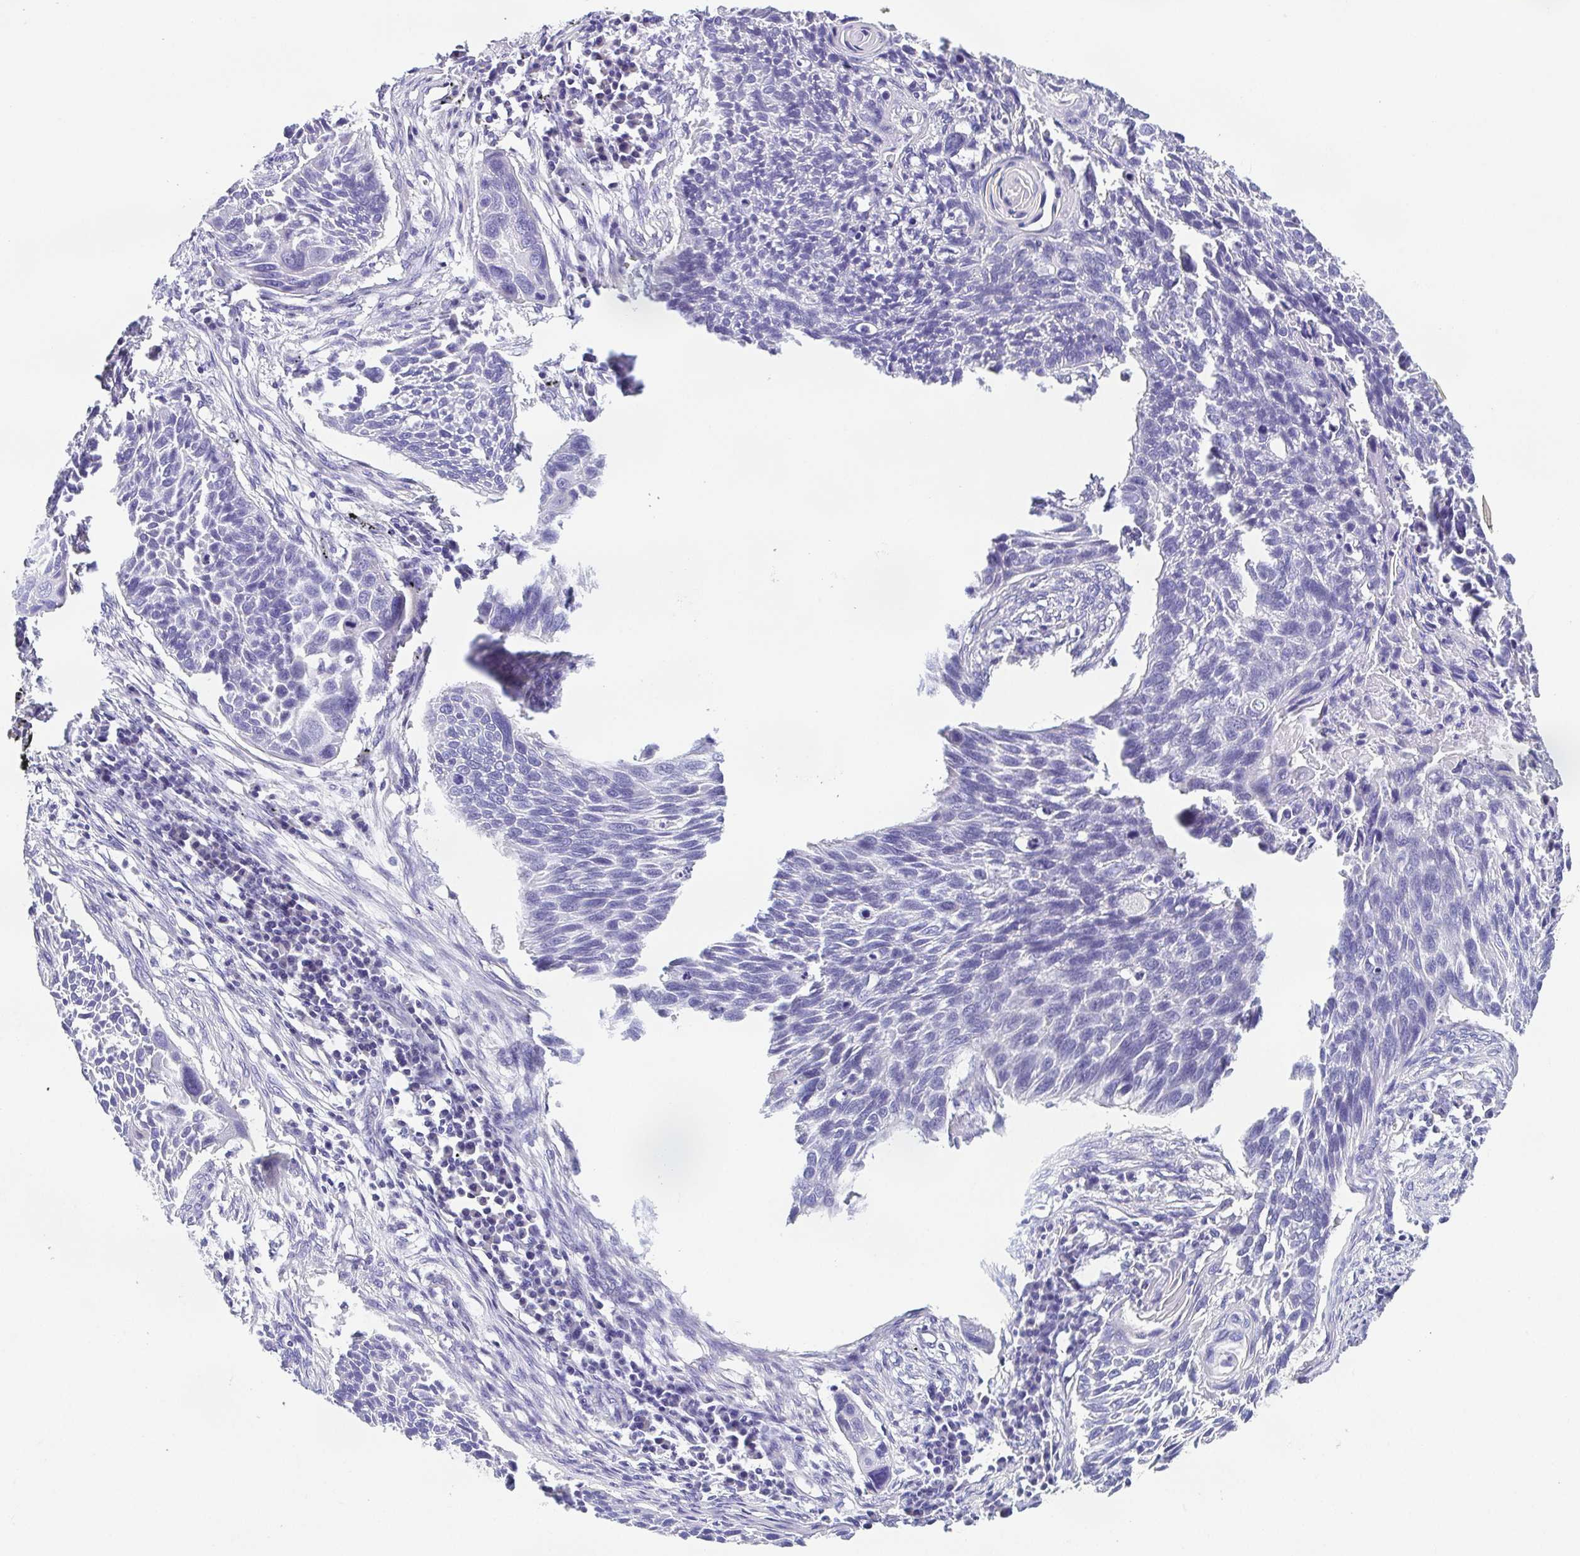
{"staining": {"intensity": "negative", "quantity": "none", "location": "none"}, "tissue": "lung cancer", "cell_type": "Tumor cells", "image_type": "cancer", "snomed": [{"axis": "morphology", "description": "Squamous cell carcinoma, NOS"}, {"axis": "topography", "description": "Lung"}], "caption": "Tumor cells show no significant protein positivity in lung squamous cell carcinoma.", "gene": "HAPLN2", "patient": {"sex": "male", "age": 78}}